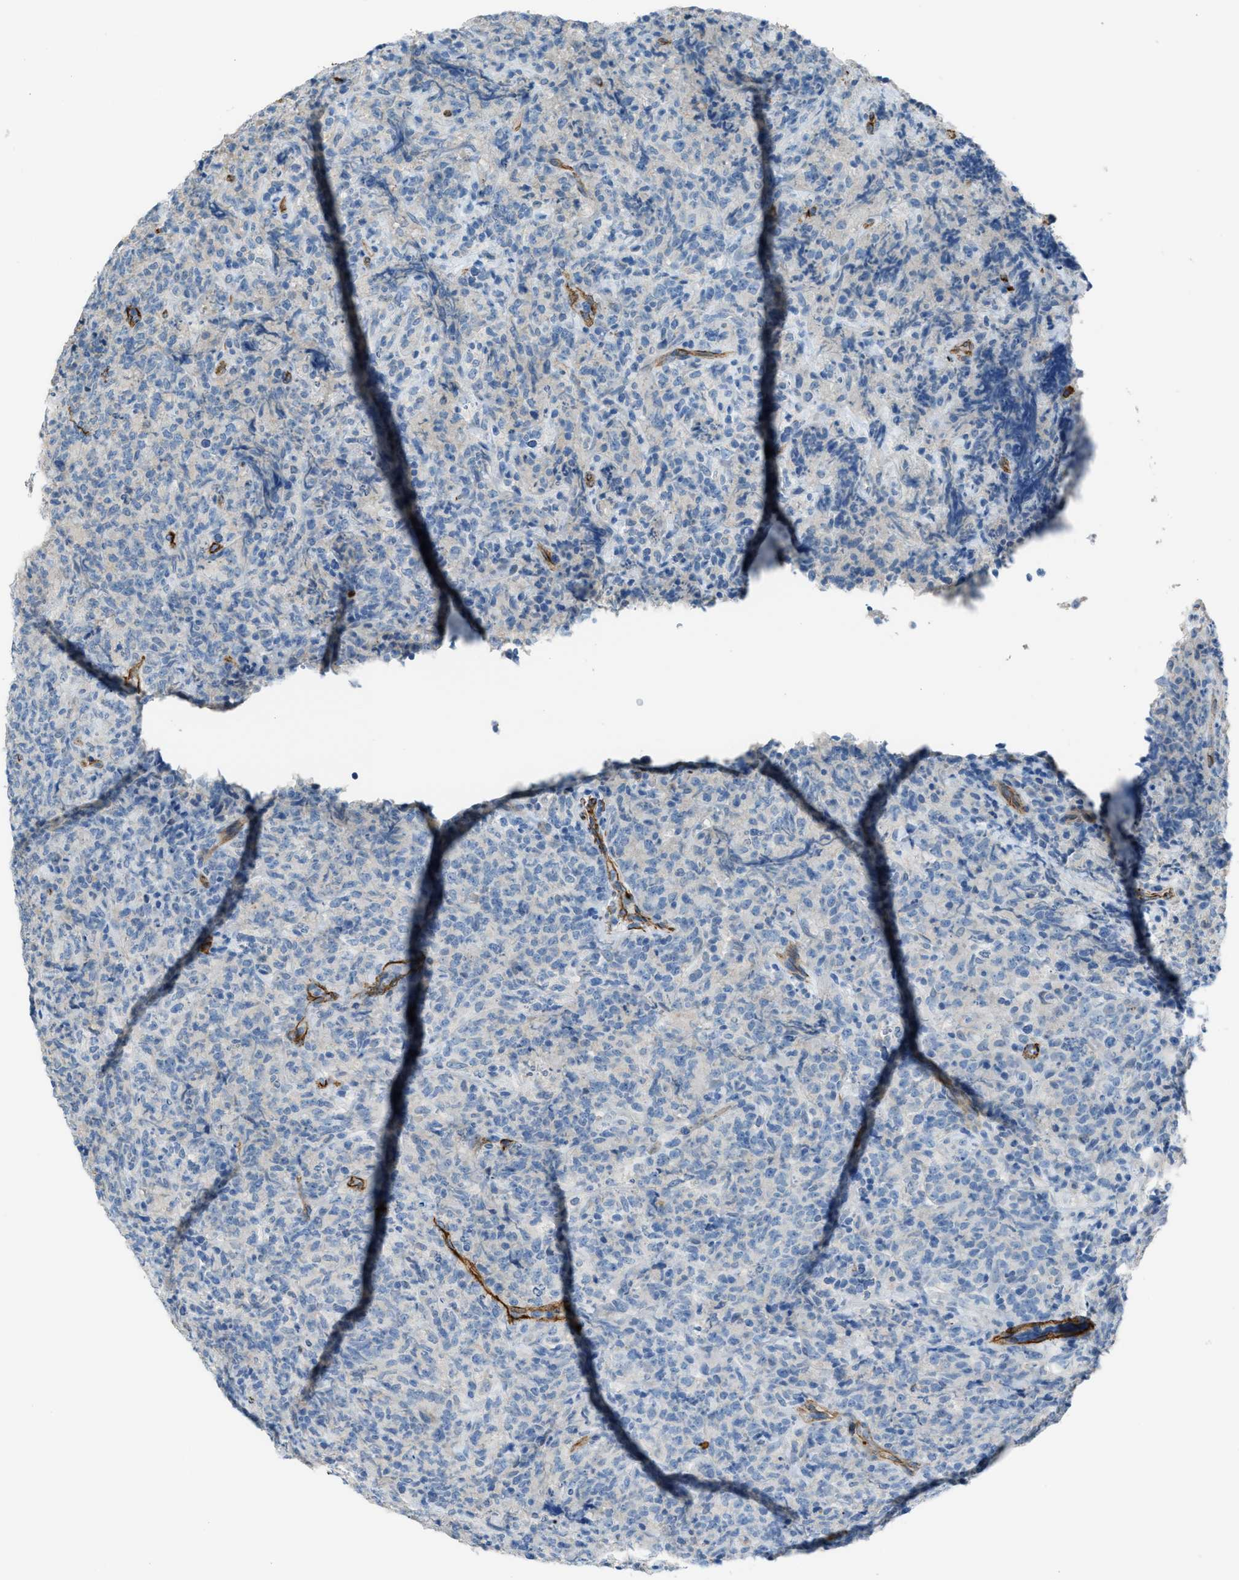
{"staining": {"intensity": "negative", "quantity": "none", "location": "none"}, "tissue": "lymphoma", "cell_type": "Tumor cells", "image_type": "cancer", "snomed": [{"axis": "morphology", "description": "Malignant lymphoma, non-Hodgkin's type, High grade"}, {"axis": "topography", "description": "Tonsil"}], "caption": "There is no significant staining in tumor cells of lymphoma.", "gene": "SLC22A15", "patient": {"sex": "female", "age": 36}}